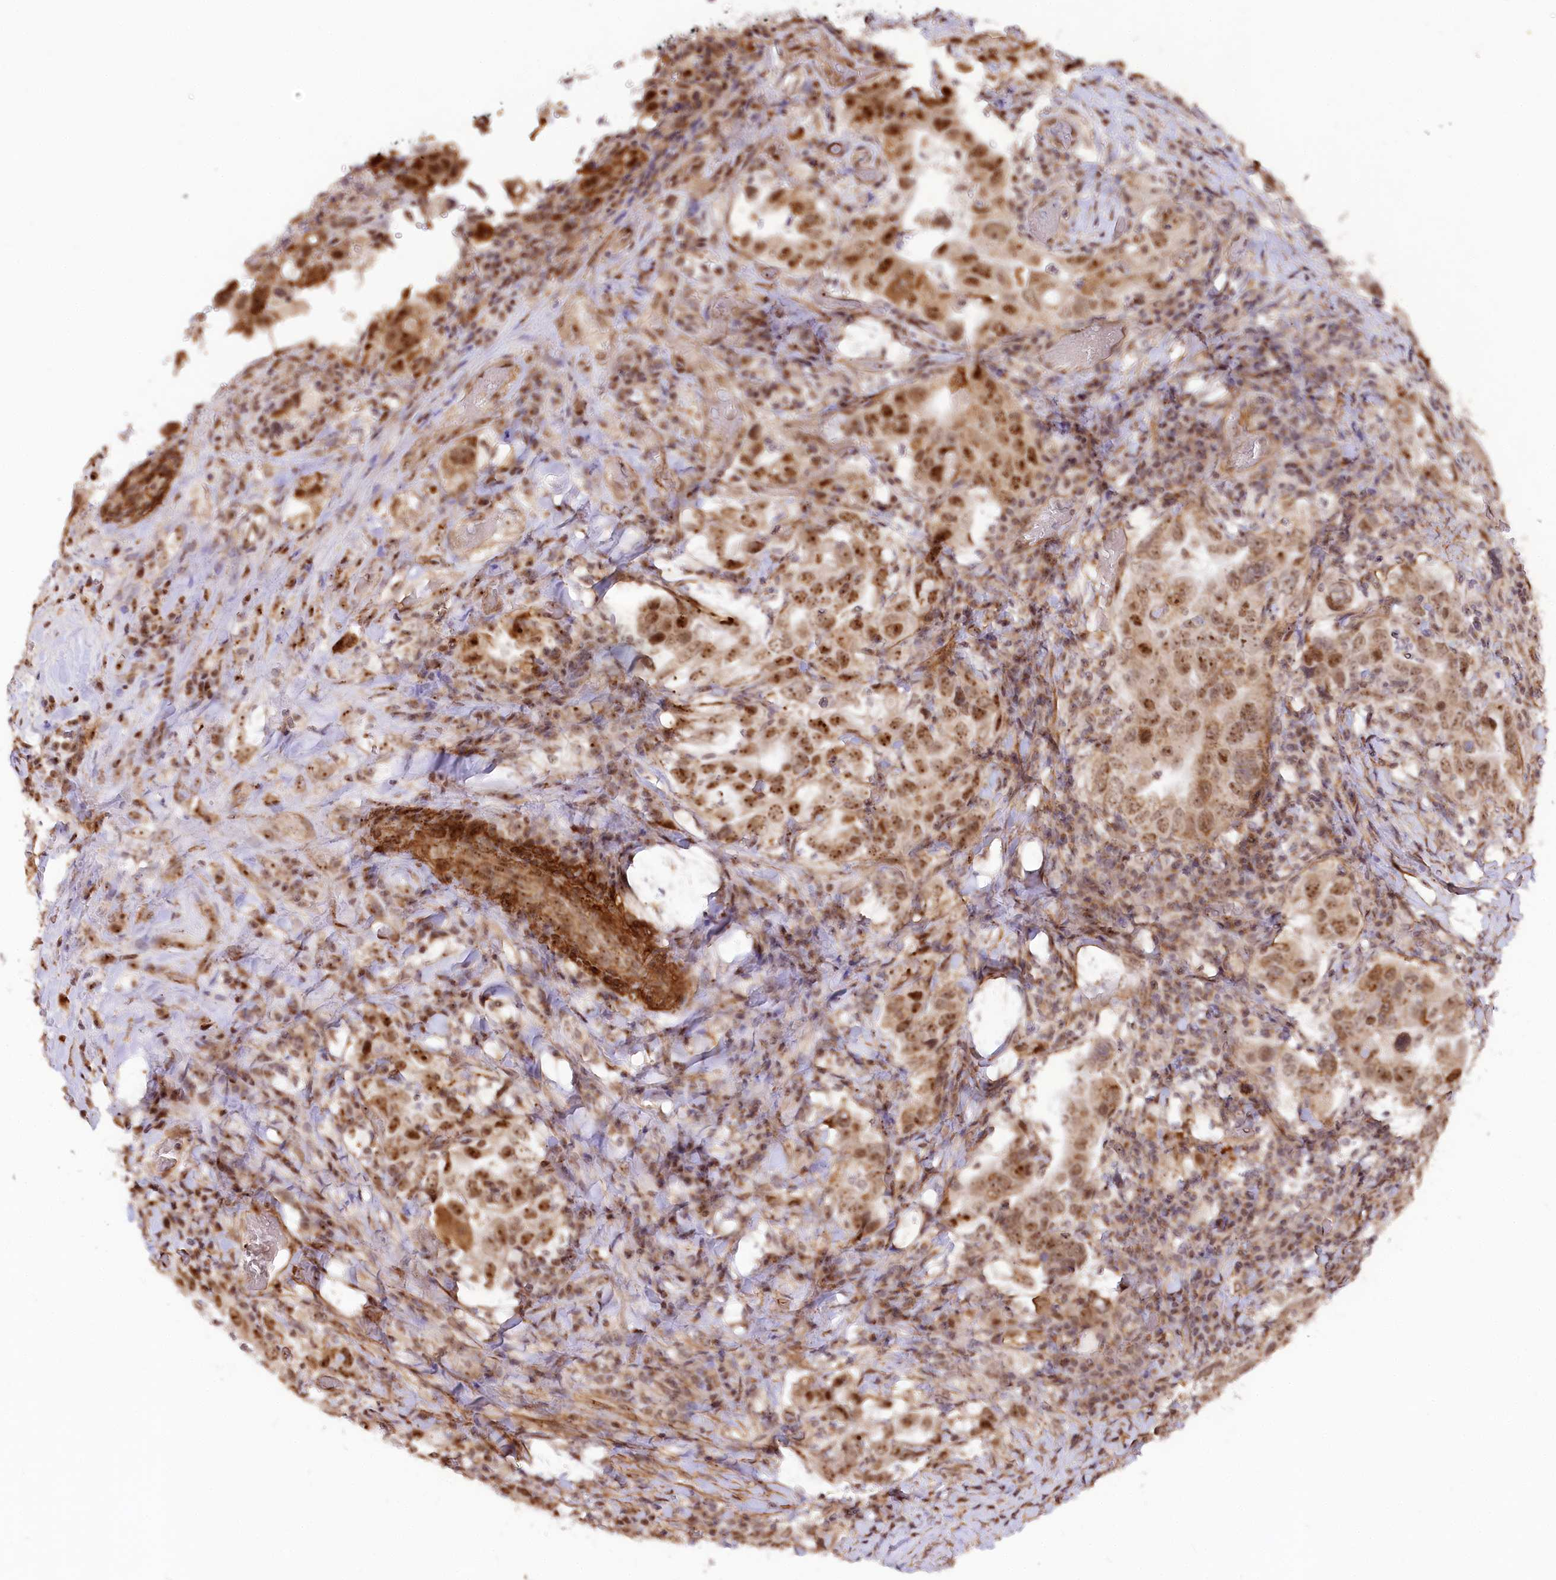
{"staining": {"intensity": "moderate", "quantity": ">75%", "location": "nuclear"}, "tissue": "stomach cancer", "cell_type": "Tumor cells", "image_type": "cancer", "snomed": [{"axis": "morphology", "description": "Adenocarcinoma, NOS"}, {"axis": "topography", "description": "Stomach, upper"}], "caption": "Tumor cells exhibit moderate nuclear positivity in approximately >75% of cells in stomach cancer. Immunohistochemistry (ihc) stains the protein in brown and the nuclei are stained blue.", "gene": "GNL3L", "patient": {"sex": "male", "age": 62}}